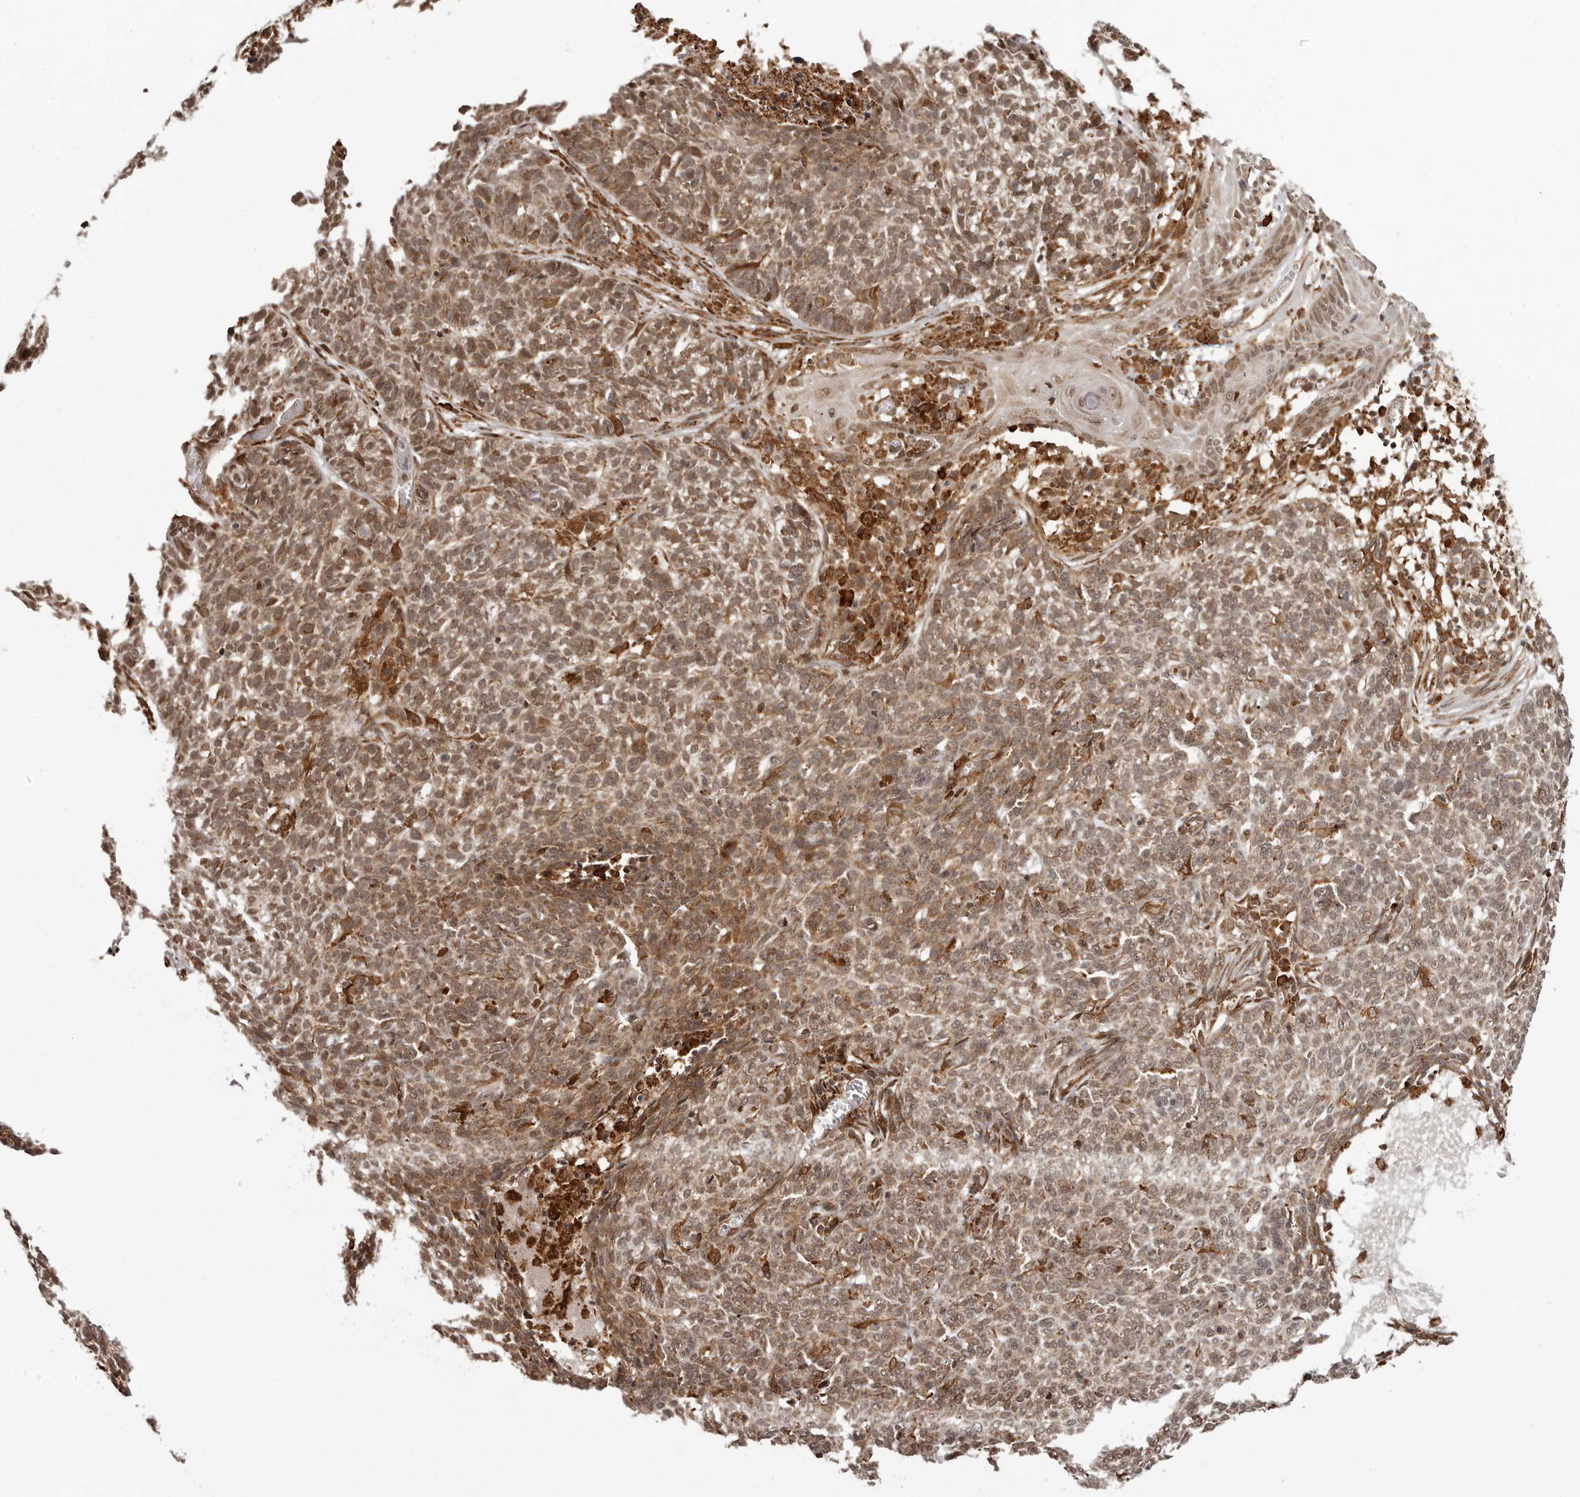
{"staining": {"intensity": "moderate", "quantity": ">75%", "location": "cytoplasmic/membranous,nuclear"}, "tissue": "skin cancer", "cell_type": "Tumor cells", "image_type": "cancer", "snomed": [{"axis": "morphology", "description": "Basal cell carcinoma"}, {"axis": "topography", "description": "Skin"}], "caption": "Immunohistochemical staining of human basal cell carcinoma (skin) exhibits medium levels of moderate cytoplasmic/membranous and nuclear protein staining in about >75% of tumor cells.", "gene": "IL32", "patient": {"sex": "male", "age": 85}}